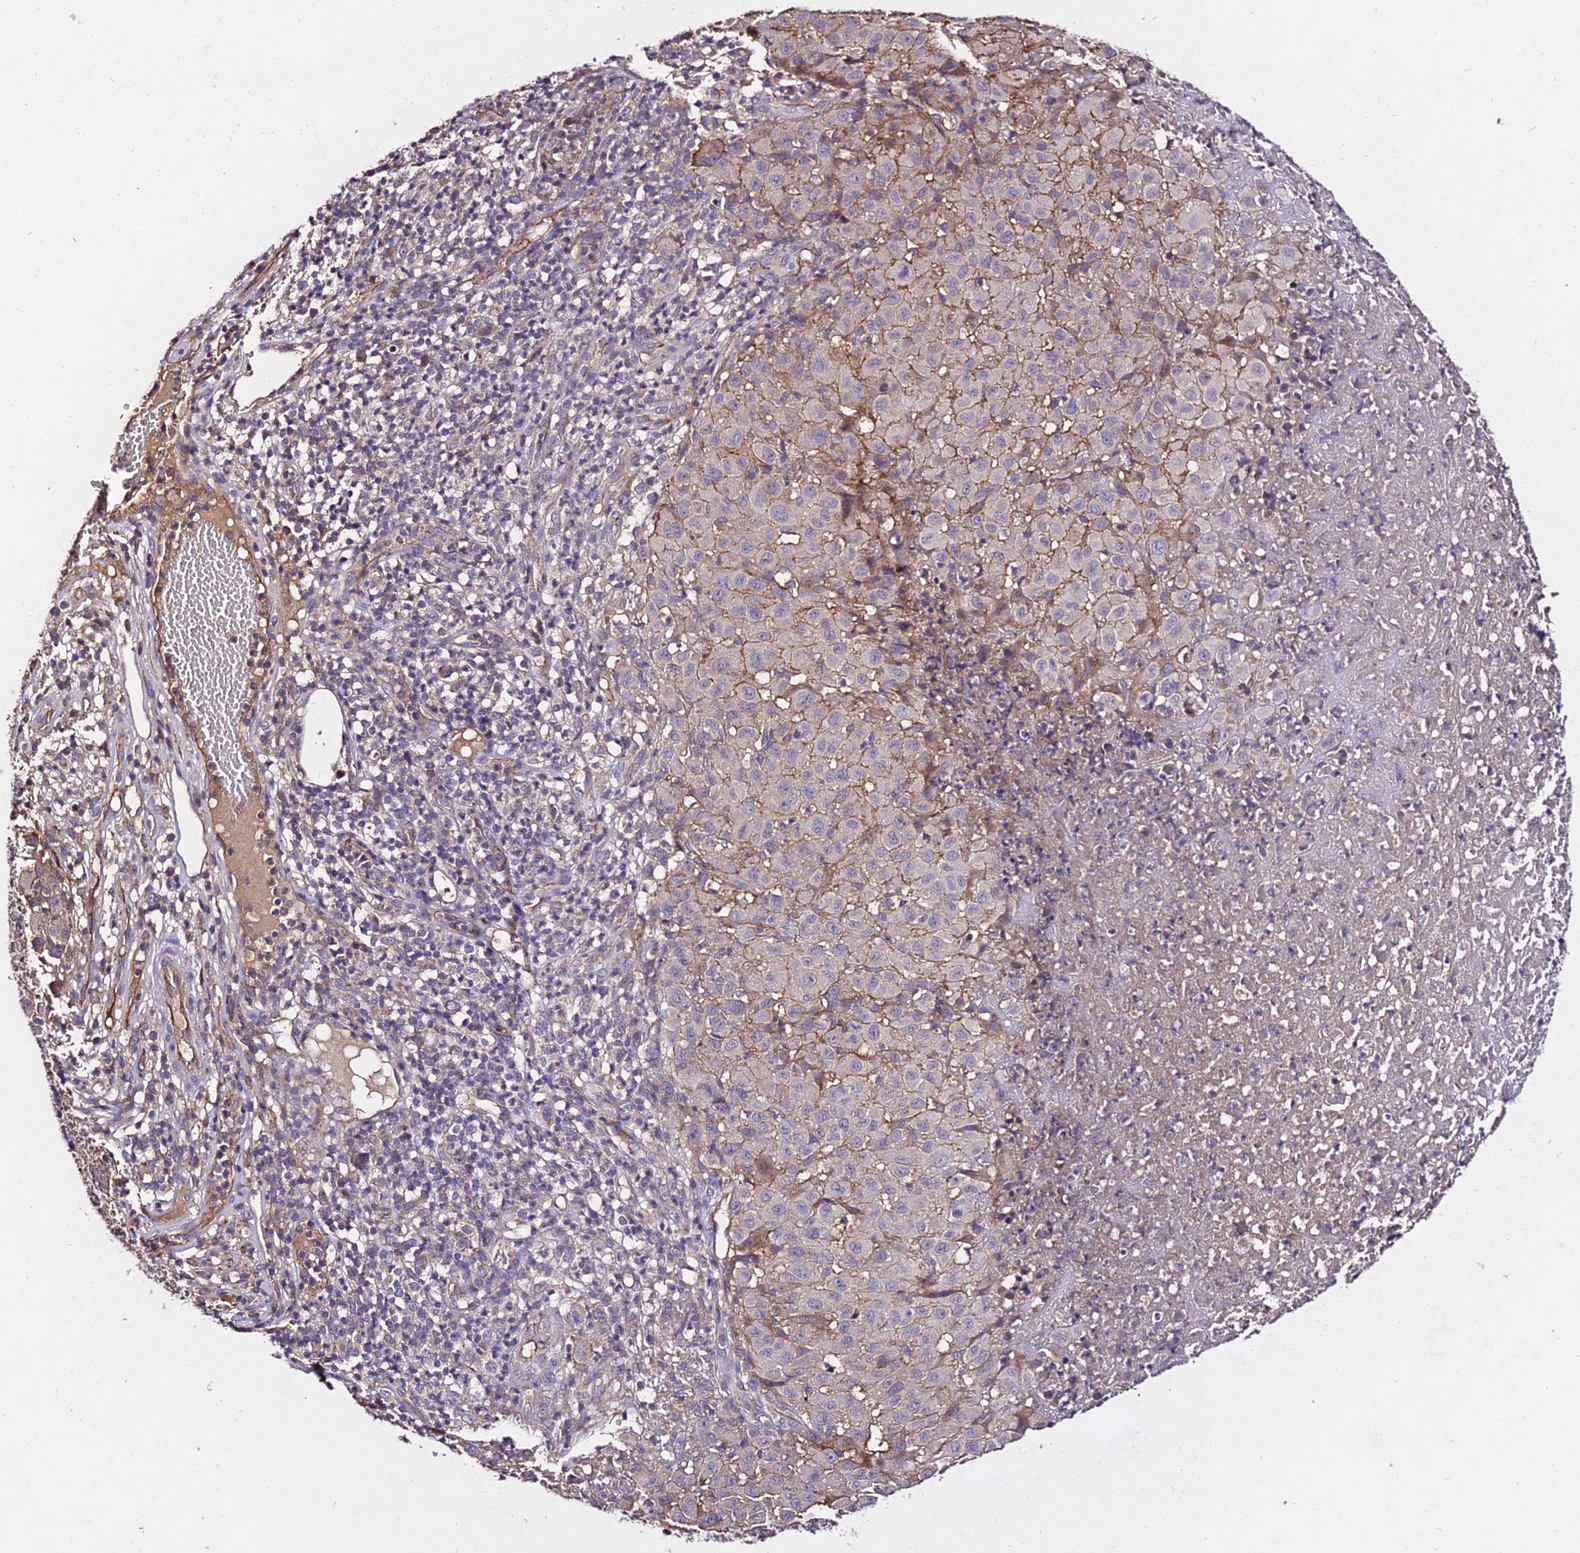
{"staining": {"intensity": "negative", "quantity": "none", "location": "none"}, "tissue": "melanoma", "cell_type": "Tumor cells", "image_type": "cancer", "snomed": [{"axis": "morphology", "description": "Malignant melanoma, NOS"}, {"axis": "topography", "description": "Skin"}], "caption": "Tumor cells are negative for brown protein staining in malignant melanoma.", "gene": "AP3M2", "patient": {"sex": "male", "age": 73}}